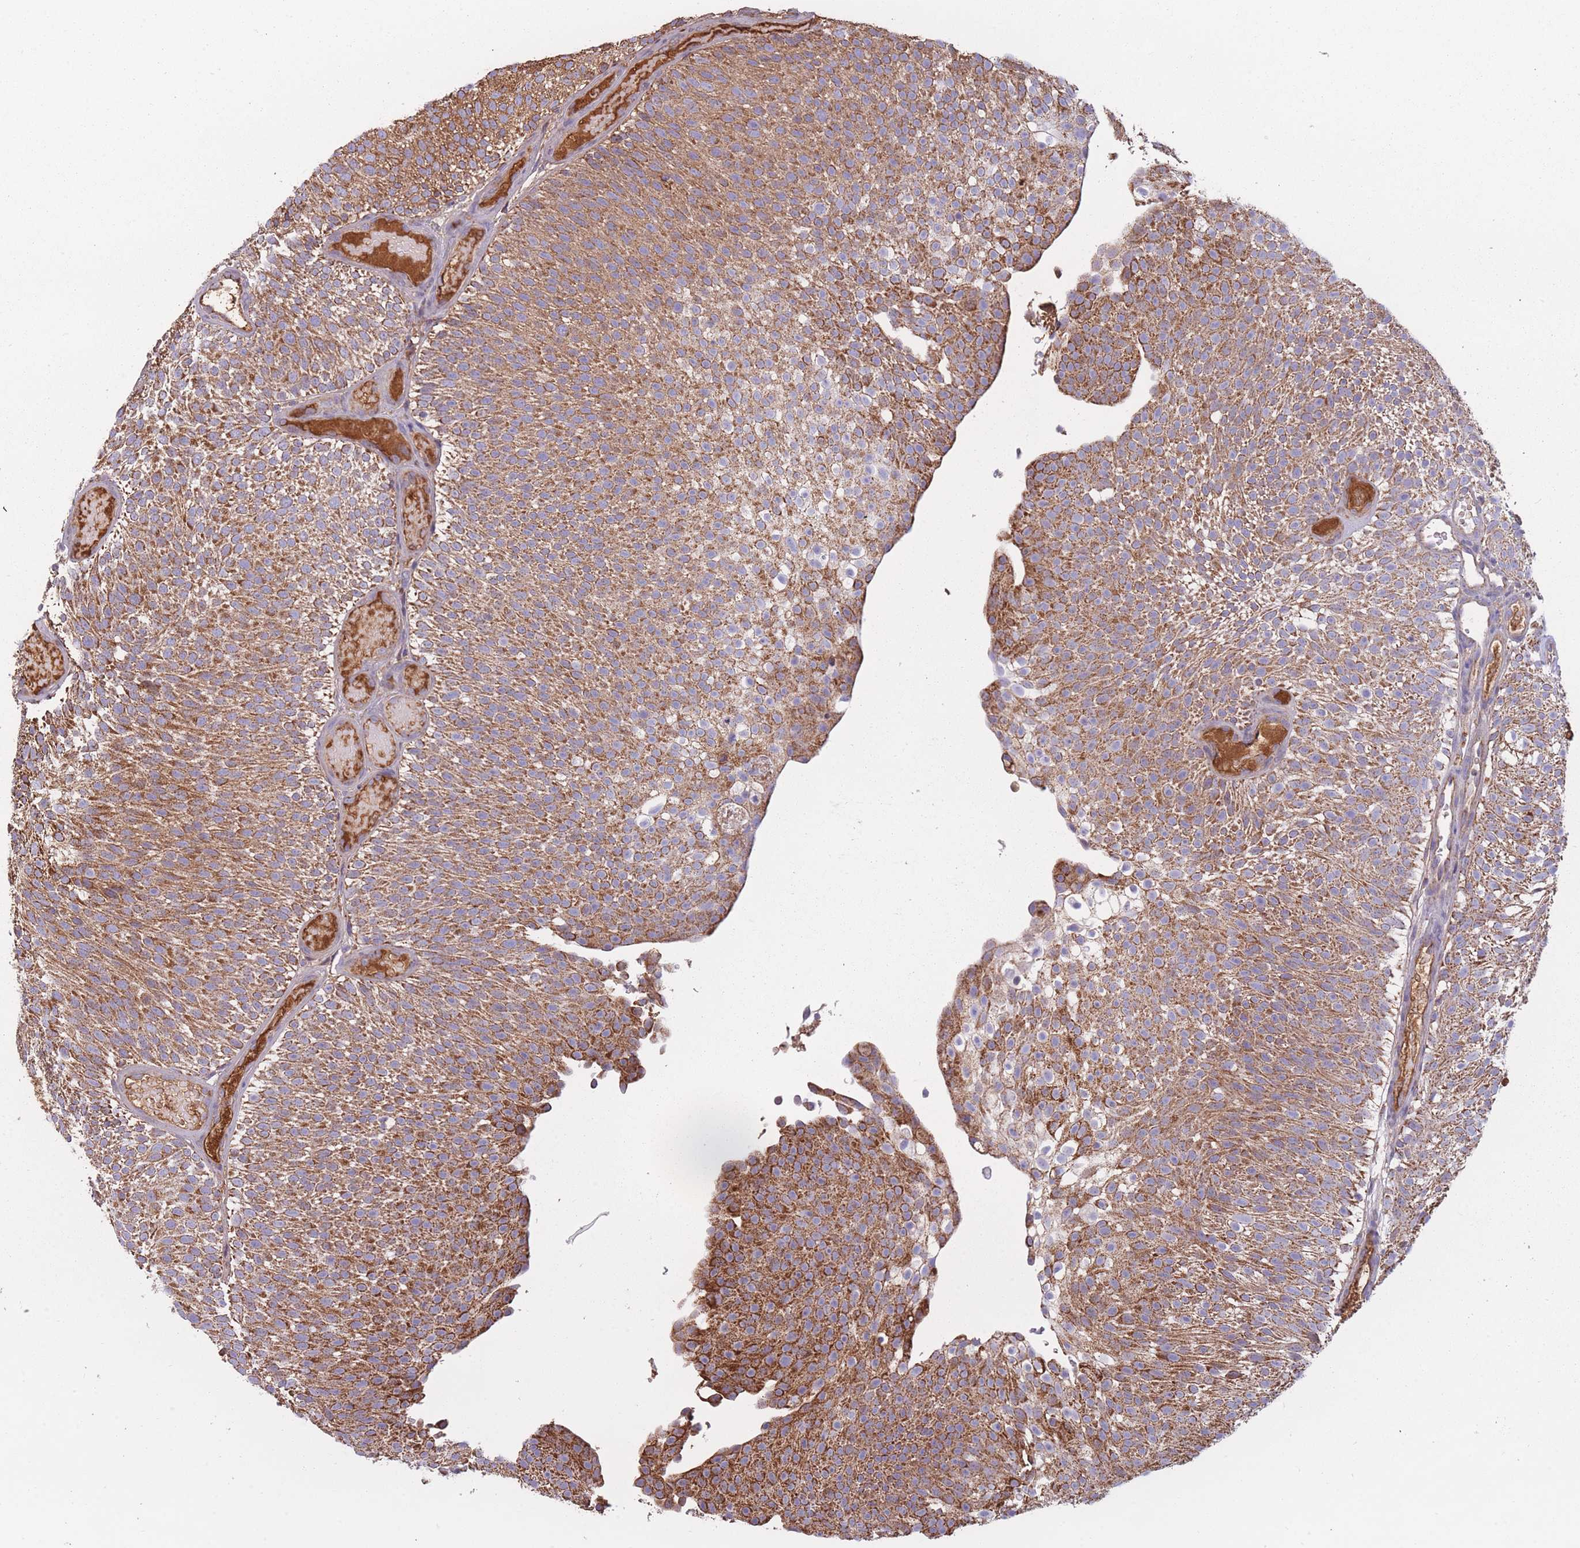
{"staining": {"intensity": "moderate", "quantity": ">75%", "location": "cytoplasmic/membranous"}, "tissue": "urothelial cancer", "cell_type": "Tumor cells", "image_type": "cancer", "snomed": [{"axis": "morphology", "description": "Urothelial carcinoma, Low grade"}, {"axis": "topography", "description": "Urinary bladder"}], "caption": "Urothelial cancer was stained to show a protein in brown. There is medium levels of moderate cytoplasmic/membranous positivity in about >75% of tumor cells. (Stains: DAB in brown, nuclei in blue, Microscopy: brightfield microscopy at high magnification).", "gene": "KAT2A", "patient": {"sex": "male", "age": 78}}